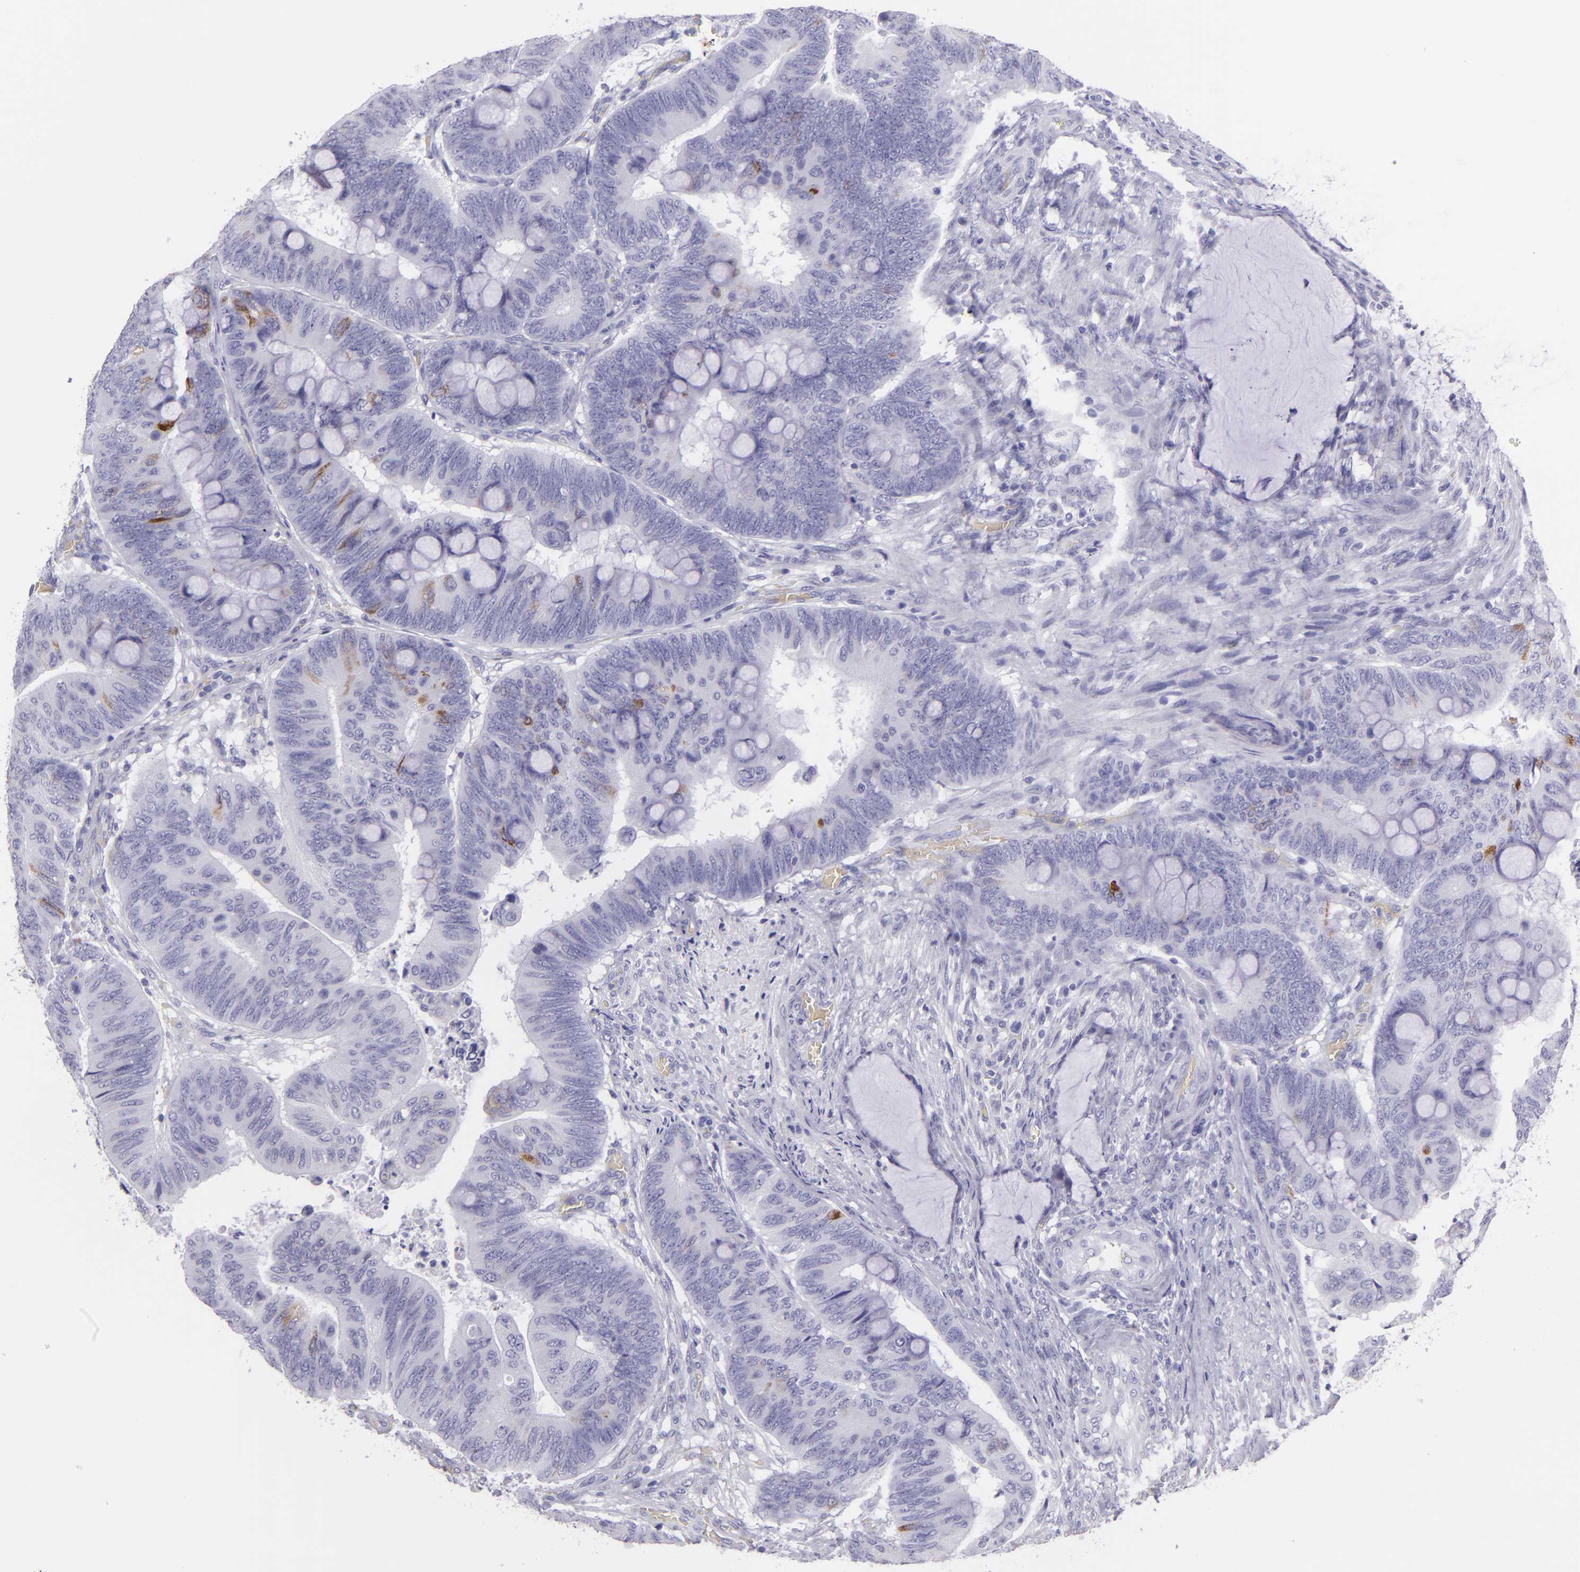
{"staining": {"intensity": "negative", "quantity": "none", "location": "none"}, "tissue": "colorectal cancer", "cell_type": "Tumor cells", "image_type": "cancer", "snomed": [{"axis": "morphology", "description": "Normal tissue, NOS"}, {"axis": "morphology", "description": "Adenocarcinoma, NOS"}, {"axis": "topography", "description": "Rectum"}], "caption": "There is no significant staining in tumor cells of colorectal cancer. The staining is performed using DAB brown chromogen with nuclei counter-stained in using hematoxylin.", "gene": "MUC5AC", "patient": {"sex": "male", "age": 92}}